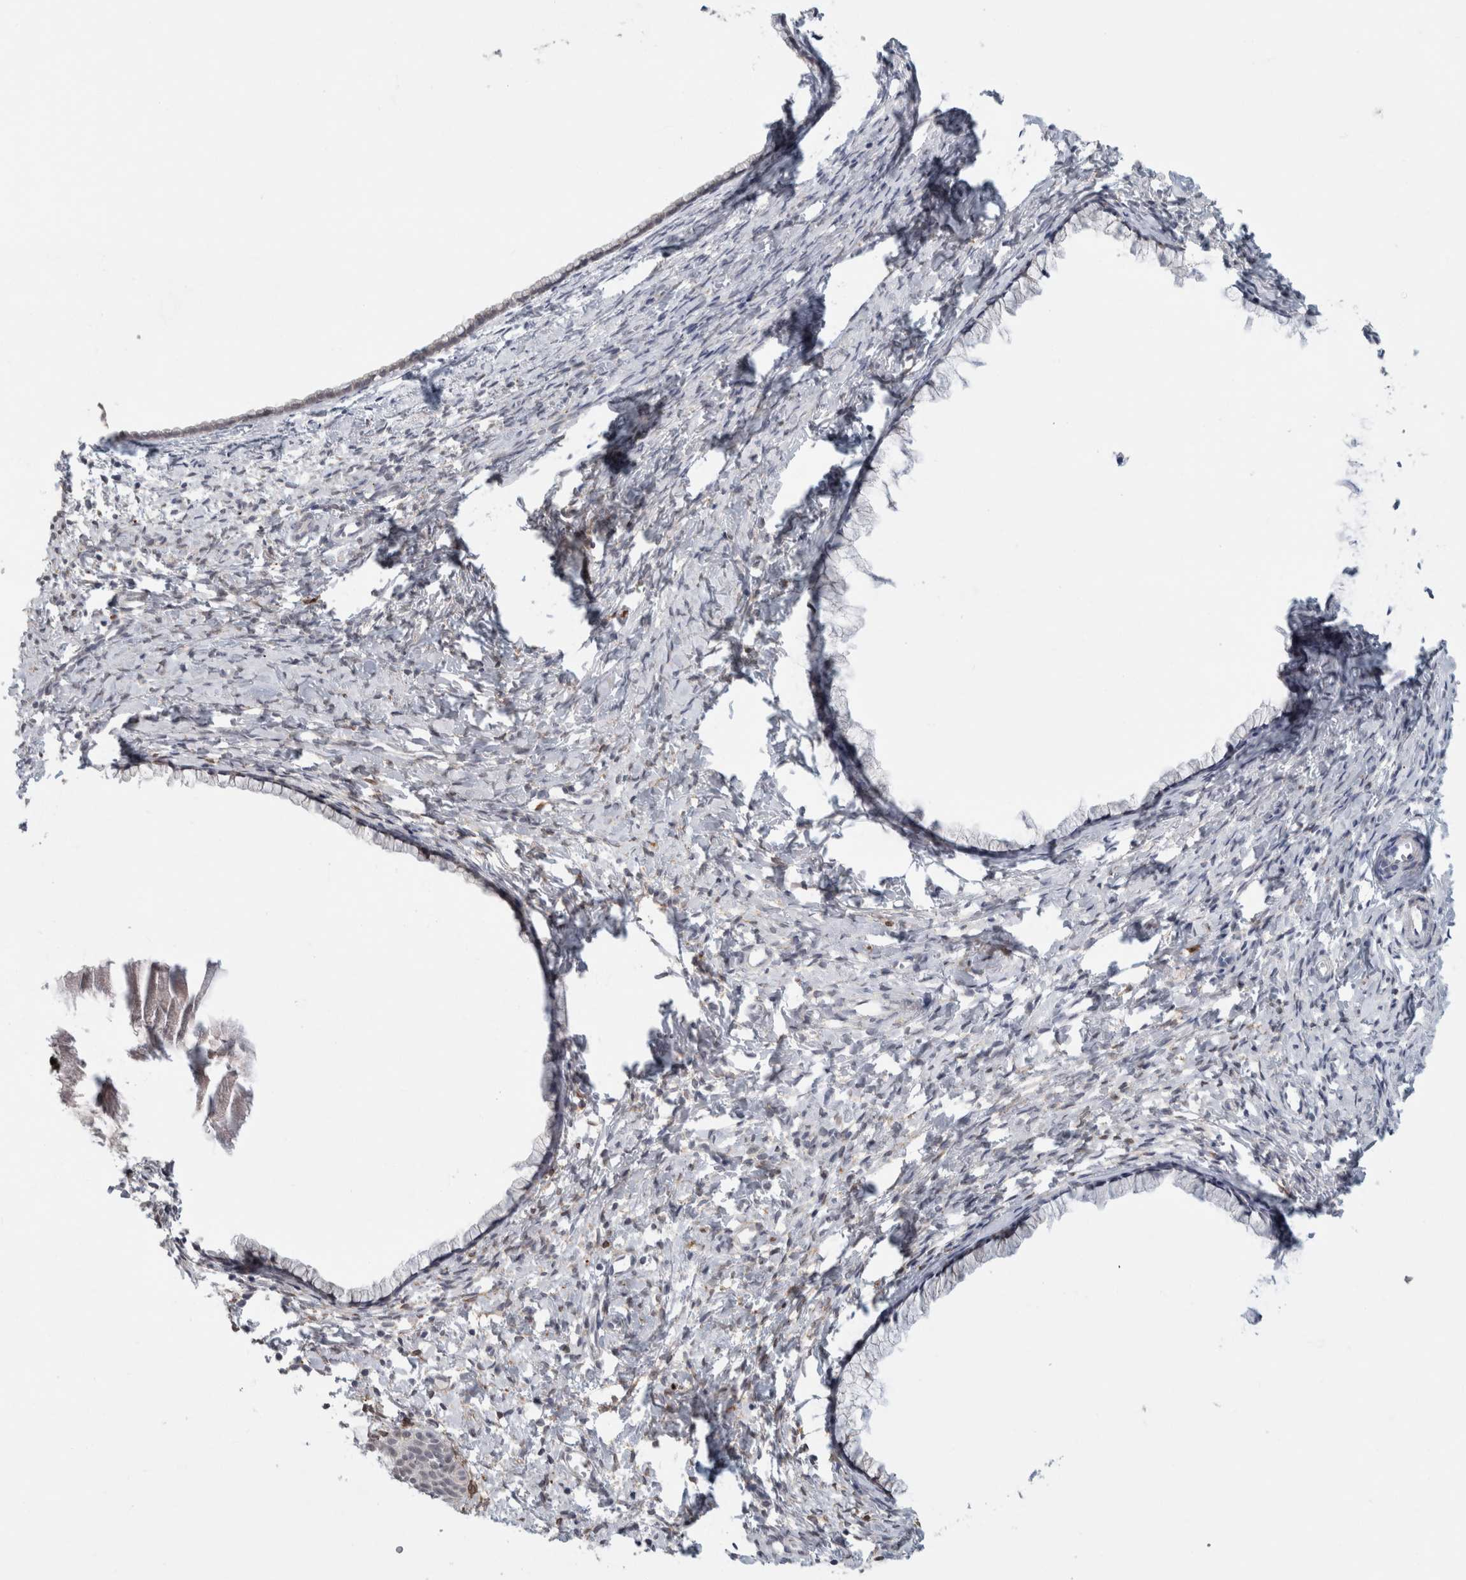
{"staining": {"intensity": "moderate", "quantity": "25%-75%", "location": "cytoplasmic/membranous"}, "tissue": "cervix", "cell_type": "Glandular cells", "image_type": "normal", "snomed": [{"axis": "morphology", "description": "Normal tissue, NOS"}, {"axis": "topography", "description": "Cervix"}], "caption": "IHC of benign human cervix displays medium levels of moderate cytoplasmic/membranous staining in about 25%-75% of glandular cells. The staining was performed using DAB to visualize the protein expression in brown, while the nuclei were stained in blue with hematoxylin (Magnification: 20x).", "gene": "RAB18", "patient": {"sex": "female", "age": 75}}